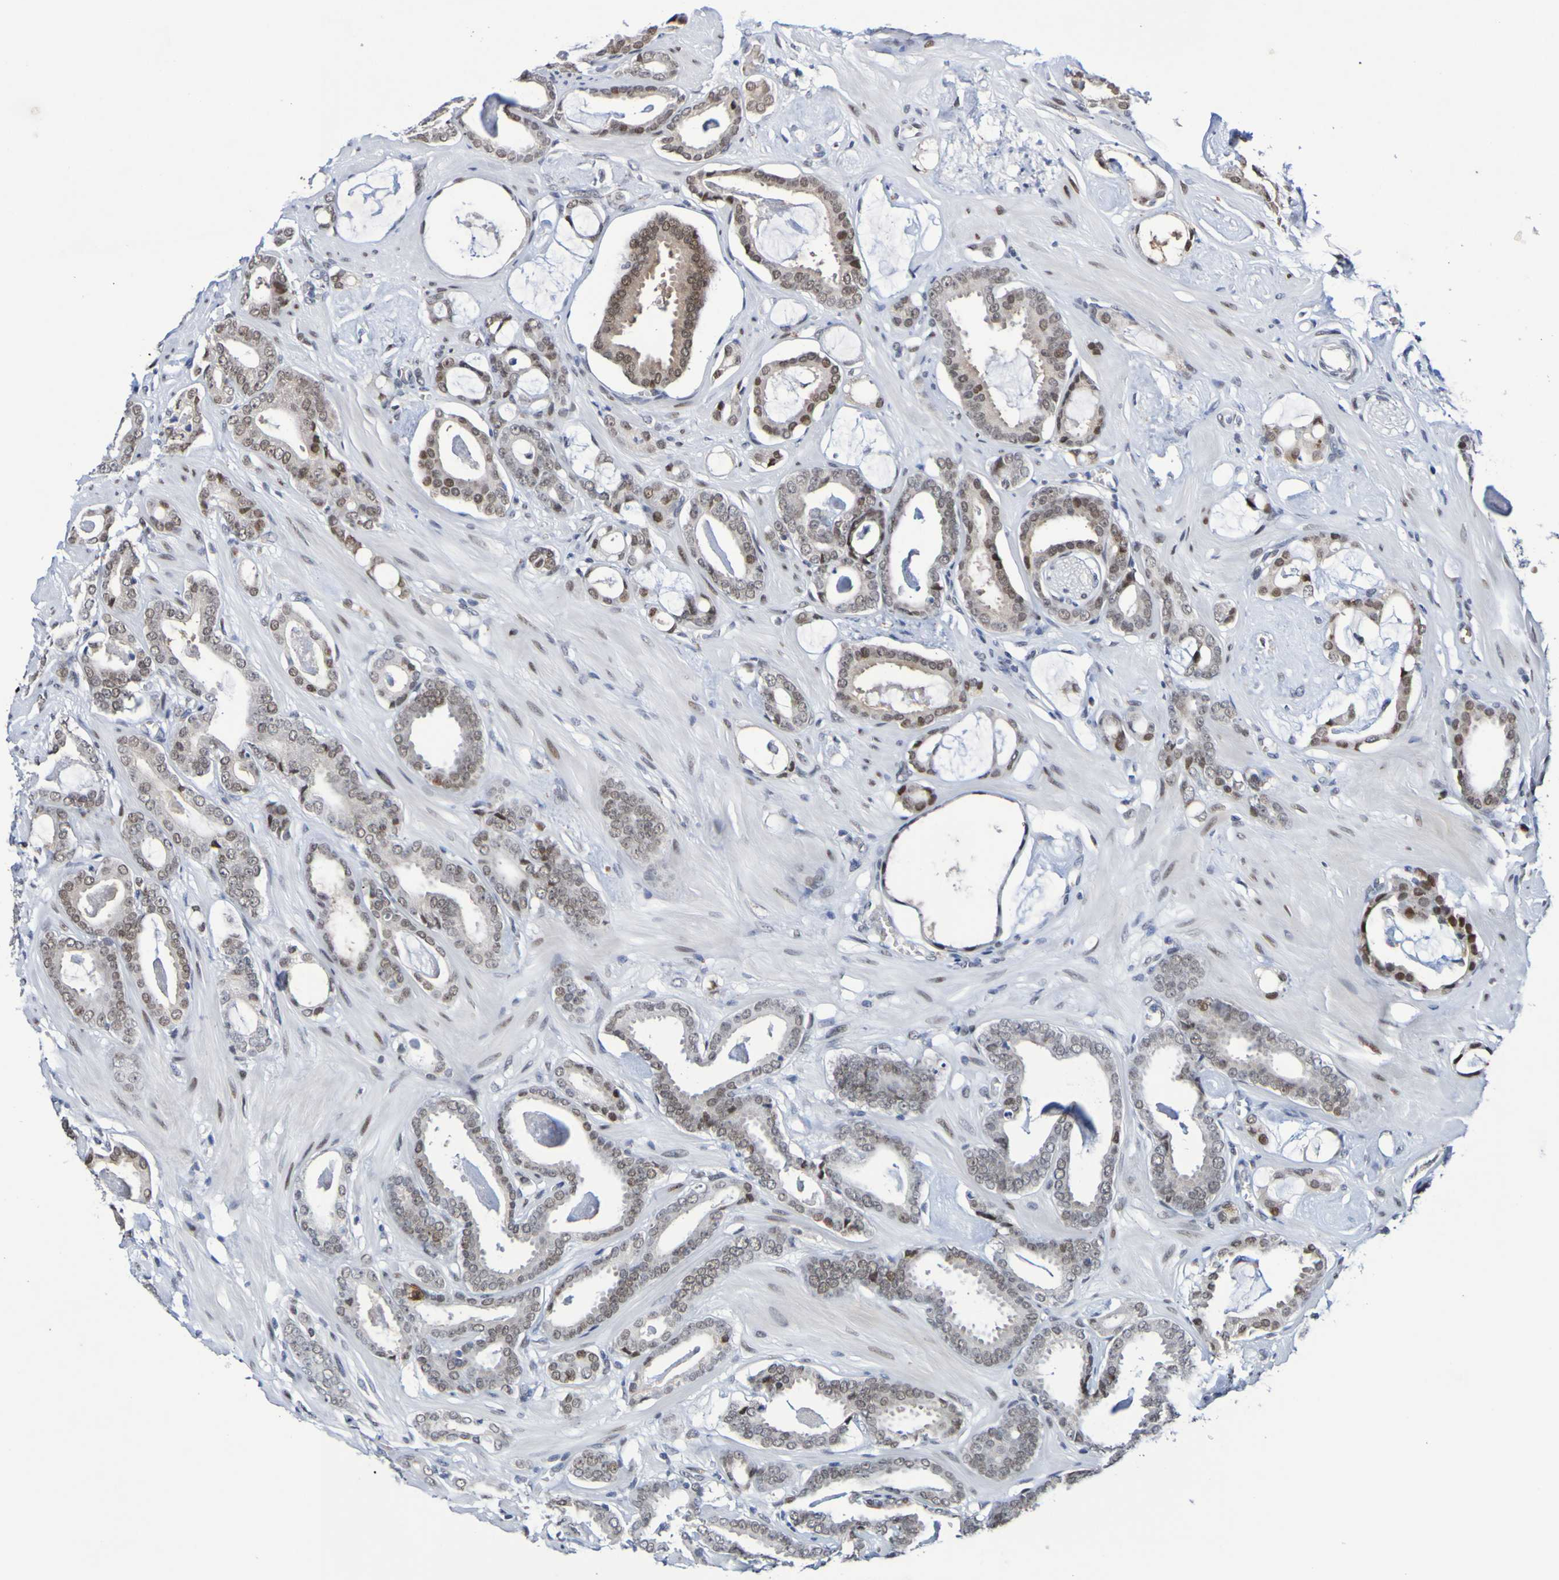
{"staining": {"intensity": "moderate", "quantity": "25%-75%", "location": "nuclear"}, "tissue": "prostate cancer", "cell_type": "Tumor cells", "image_type": "cancer", "snomed": [{"axis": "morphology", "description": "Adenocarcinoma, Low grade"}, {"axis": "topography", "description": "Prostate"}], "caption": "Immunohistochemical staining of low-grade adenocarcinoma (prostate) displays moderate nuclear protein expression in approximately 25%-75% of tumor cells.", "gene": "PCGF1", "patient": {"sex": "male", "age": 53}}